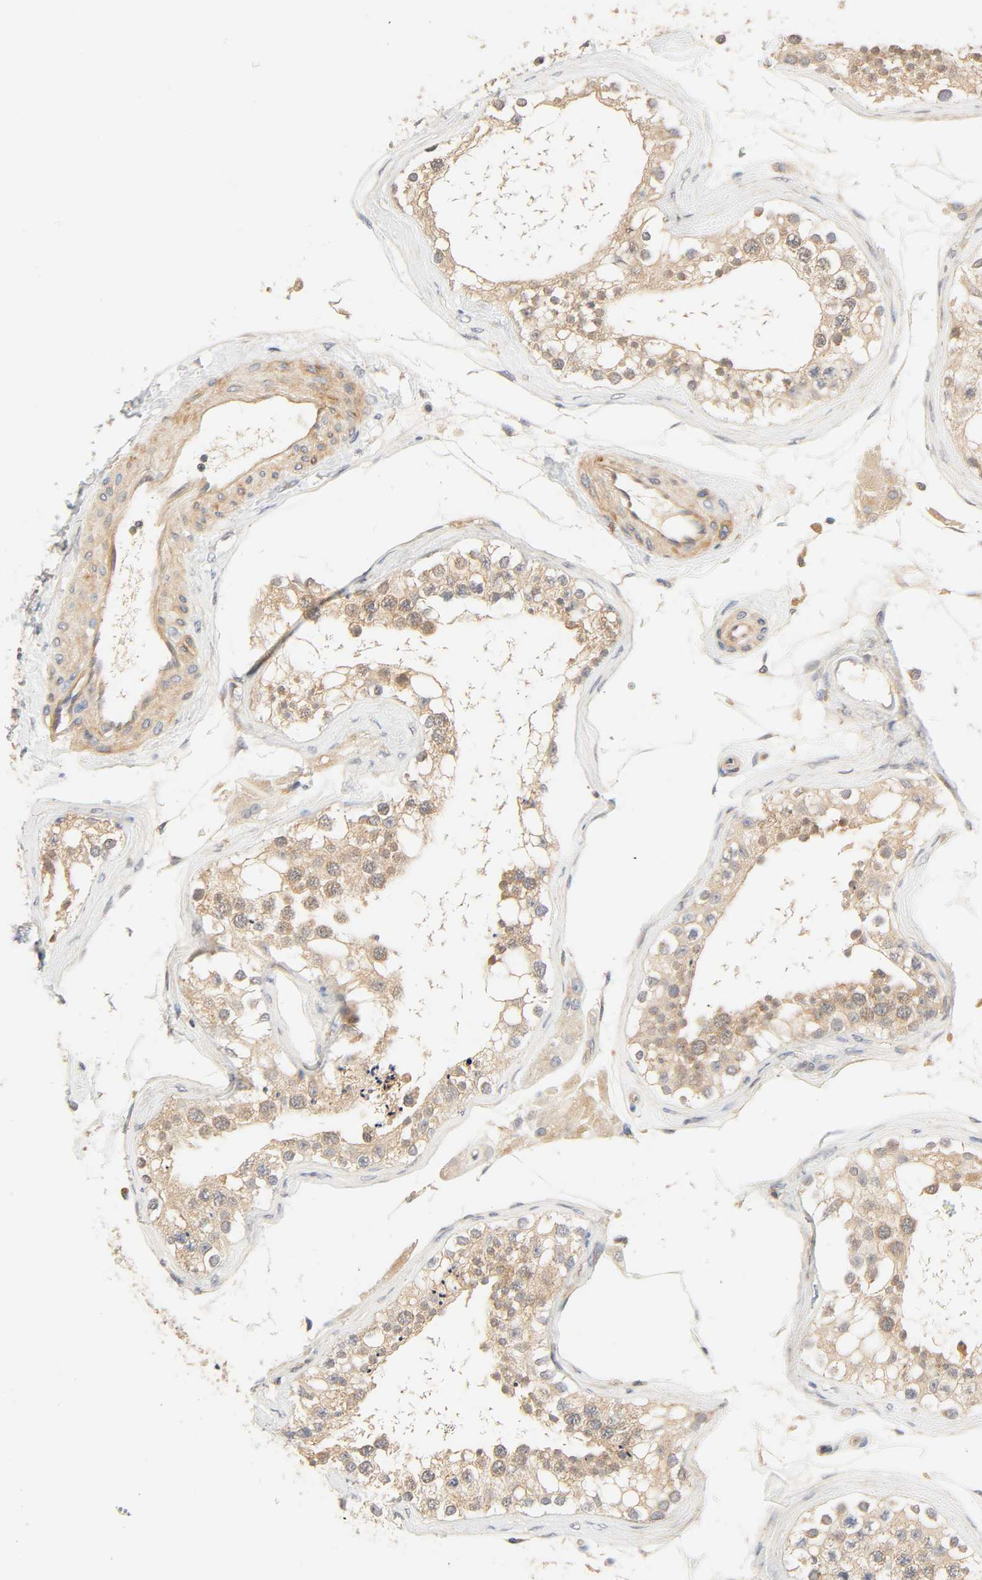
{"staining": {"intensity": "moderate", "quantity": ">75%", "location": "cytoplasmic/membranous"}, "tissue": "testis", "cell_type": "Cells in seminiferous ducts", "image_type": "normal", "snomed": [{"axis": "morphology", "description": "Normal tissue, NOS"}, {"axis": "topography", "description": "Testis"}], "caption": "This micrograph displays normal testis stained with immunohistochemistry to label a protein in brown. The cytoplasmic/membranous of cells in seminiferous ducts show moderate positivity for the protein. Nuclei are counter-stained blue.", "gene": "CACNA1G", "patient": {"sex": "male", "age": 68}}